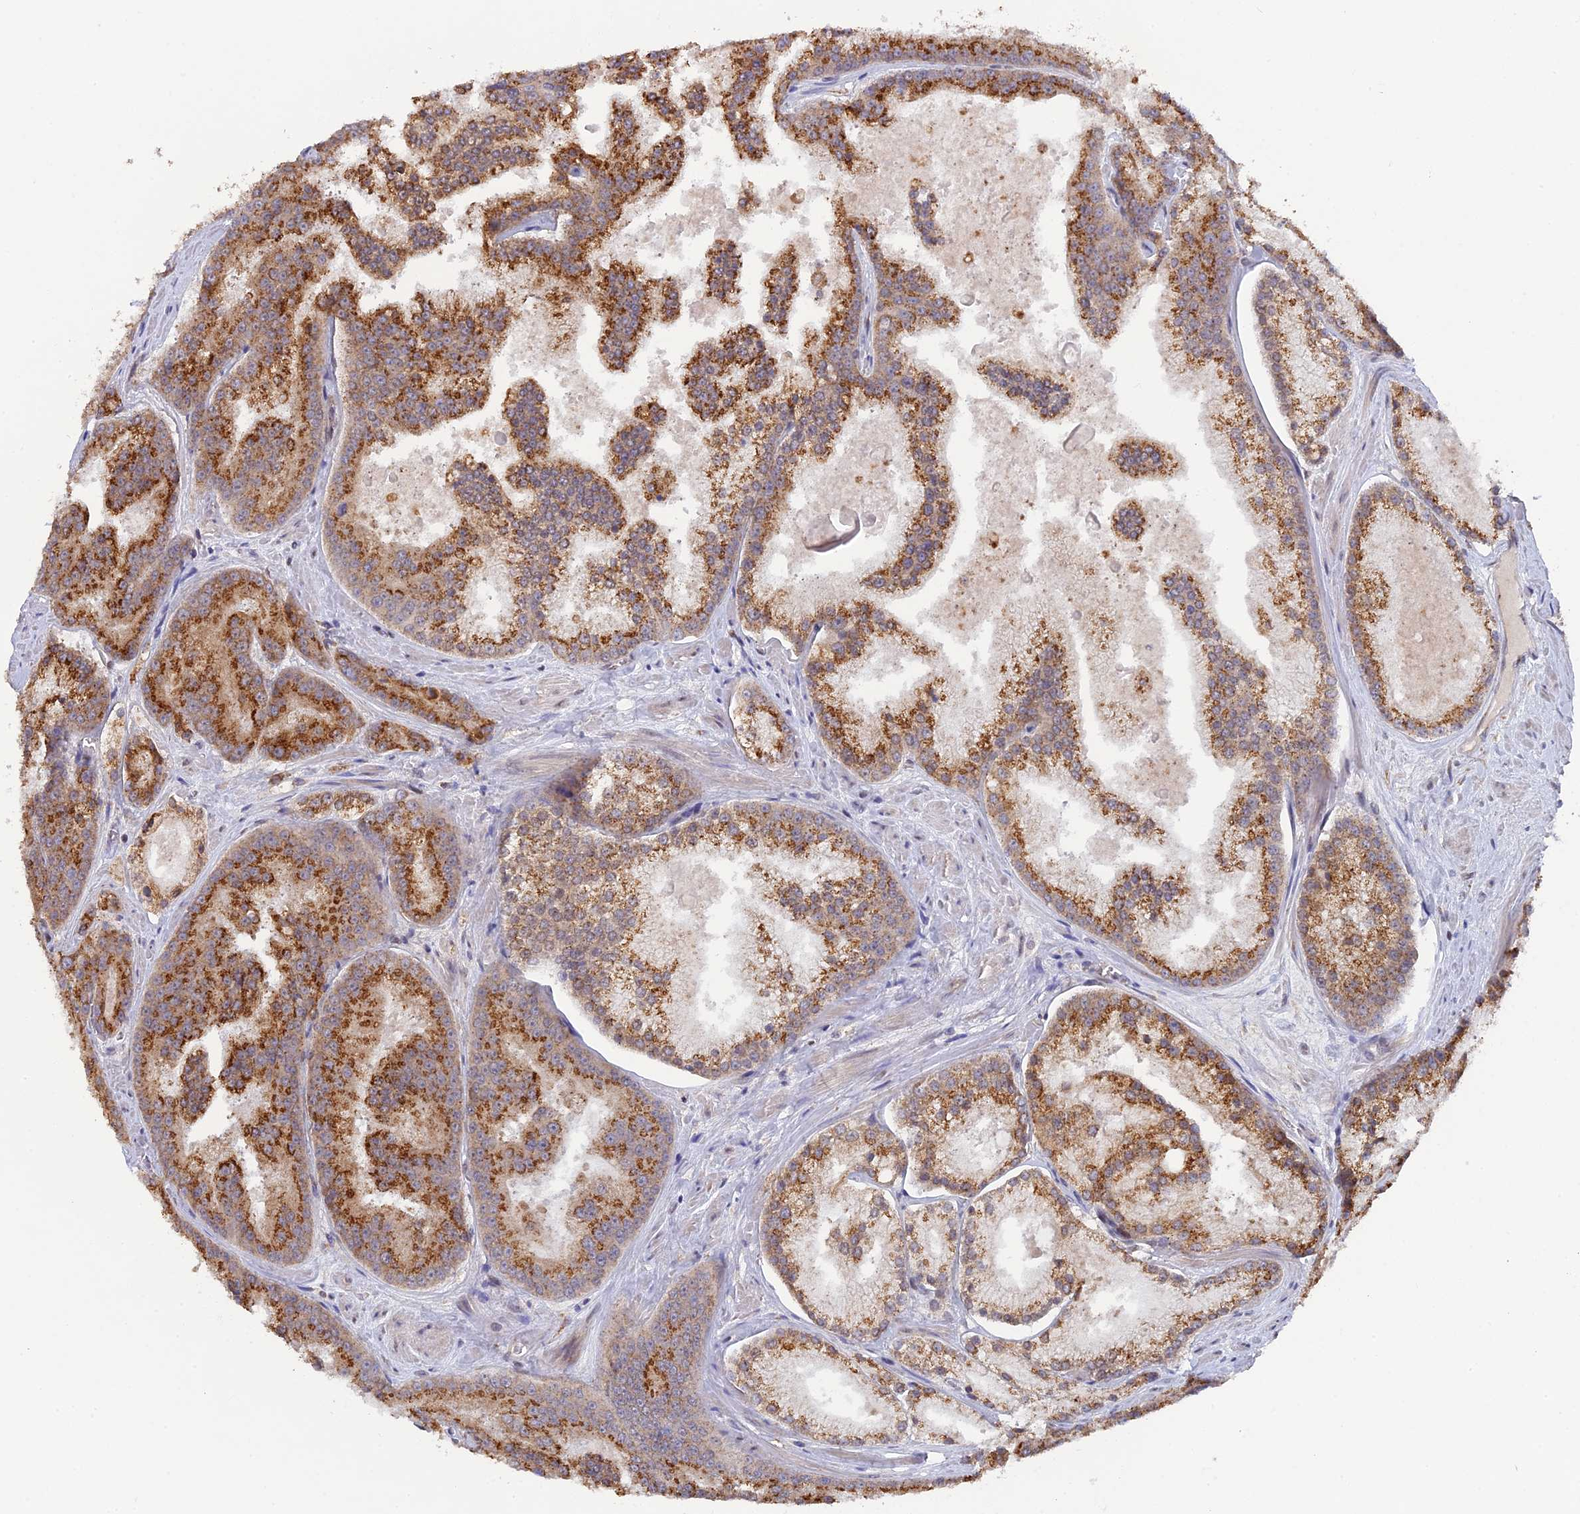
{"staining": {"intensity": "strong", "quantity": ">75%", "location": "cytoplasmic/membranous"}, "tissue": "prostate cancer", "cell_type": "Tumor cells", "image_type": "cancer", "snomed": [{"axis": "morphology", "description": "Adenocarcinoma, High grade"}, {"axis": "topography", "description": "Prostate"}], "caption": "High-grade adenocarcinoma (prostate) tissue displays strong cytoplasmic/membranous staining in about >75% of tumor cells, visualized by immunohistochemistry. The staining was performed using DAB (3,3'-diaminobenzidine) to visualize the protein expression in brown, while the nuclei were stained in blue with hematoxylin (Magnification: 20x).", "gene": "SNX17", "patient": {"sex": "male", "age": 61}}